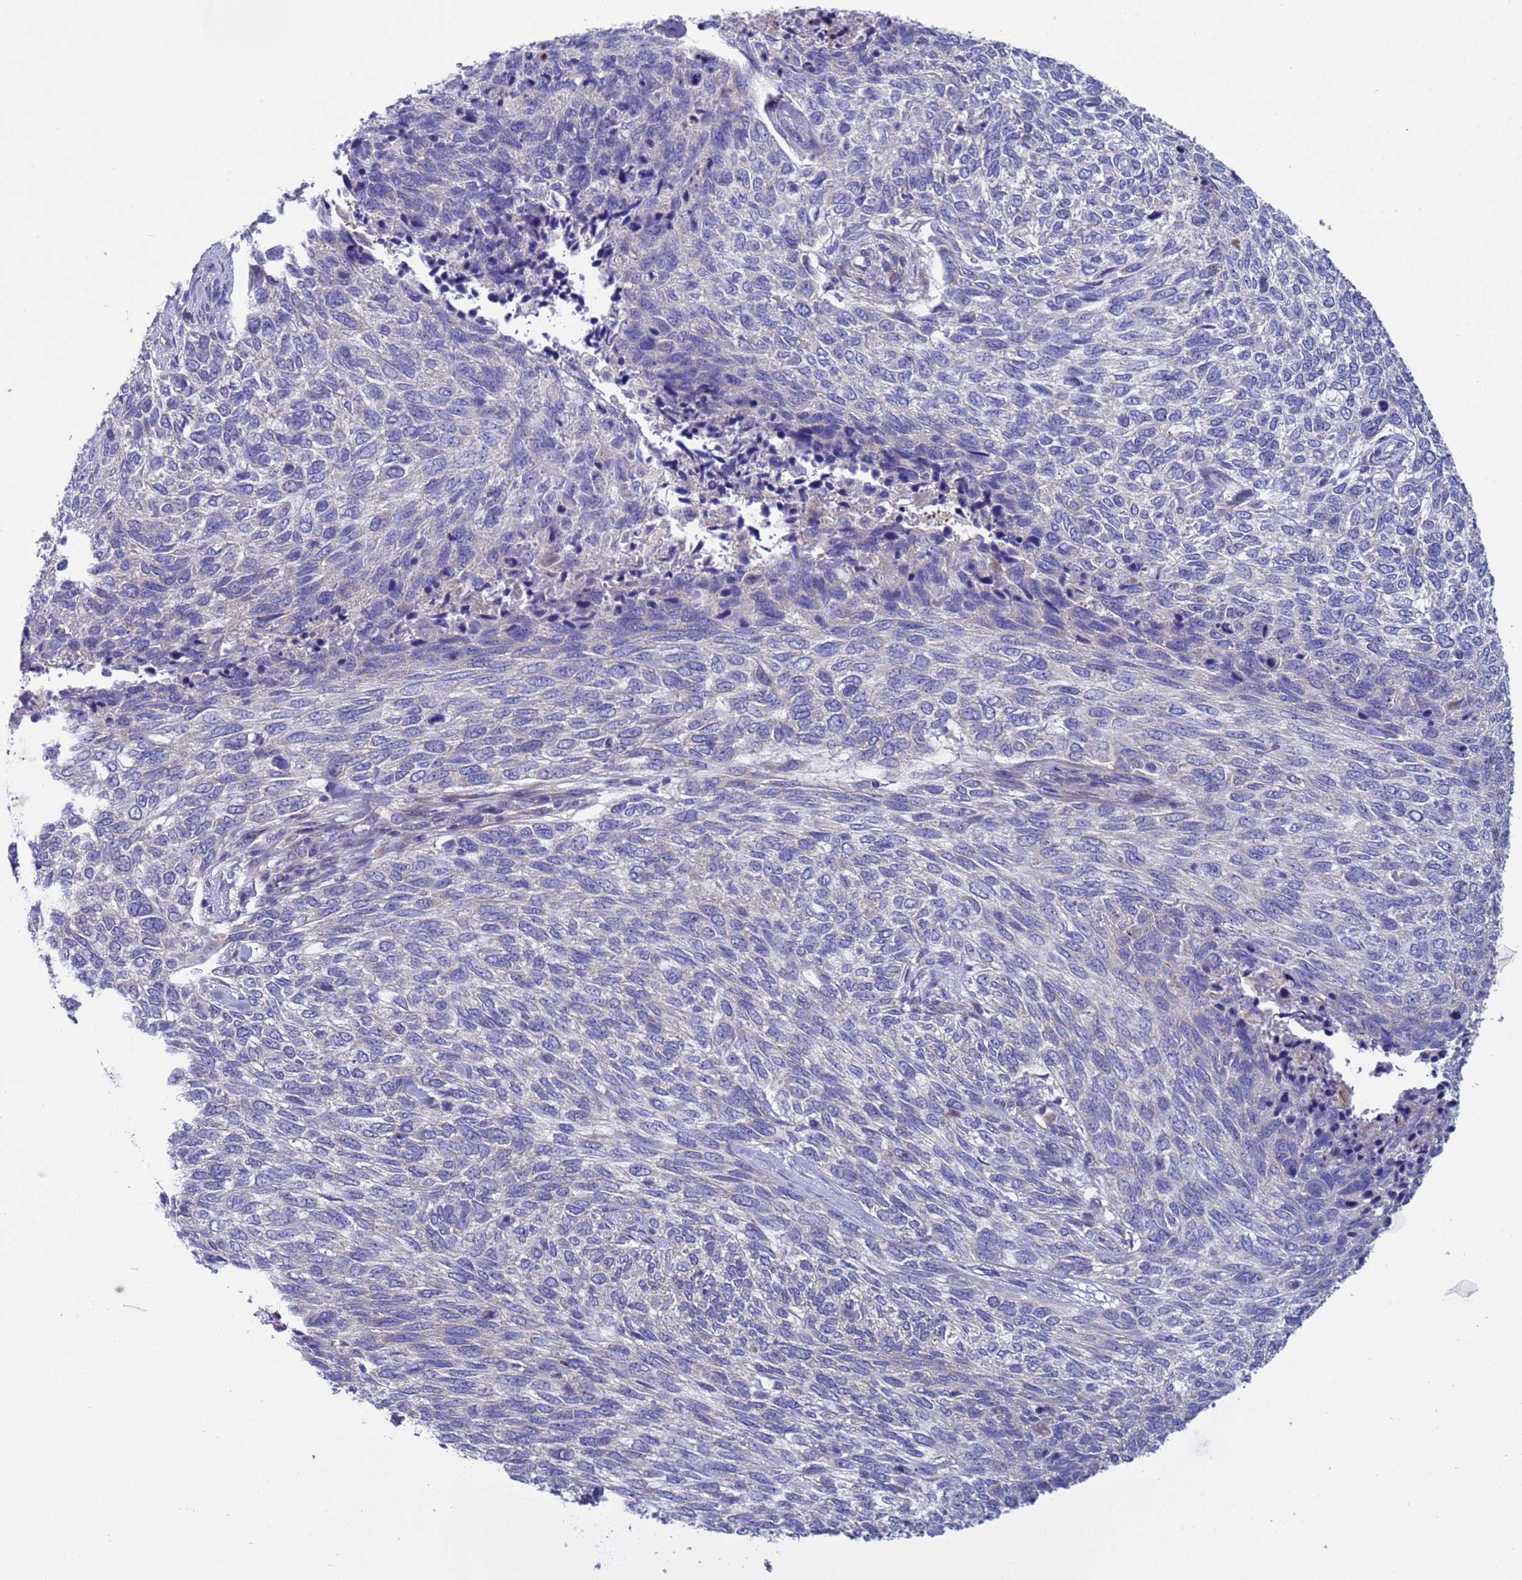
{"staining": {"intensity": "negative", "quantity": "none", "location": "none"}, "tissue": "skin cancer", "cell_type": "Tumor cells", "image_type": "cancer", "snomed": [{"axis": "morphology", "description": "Basal cell carcinoma"}, {"axis": "topography", "description": "Skin"}], "caption": "Micrograph shows no protein staining in tumor cells of basal cell carcinoma (skin) tissue.", "gene": "RC3H2", "patient": {"sex": "female", "age": 65}}